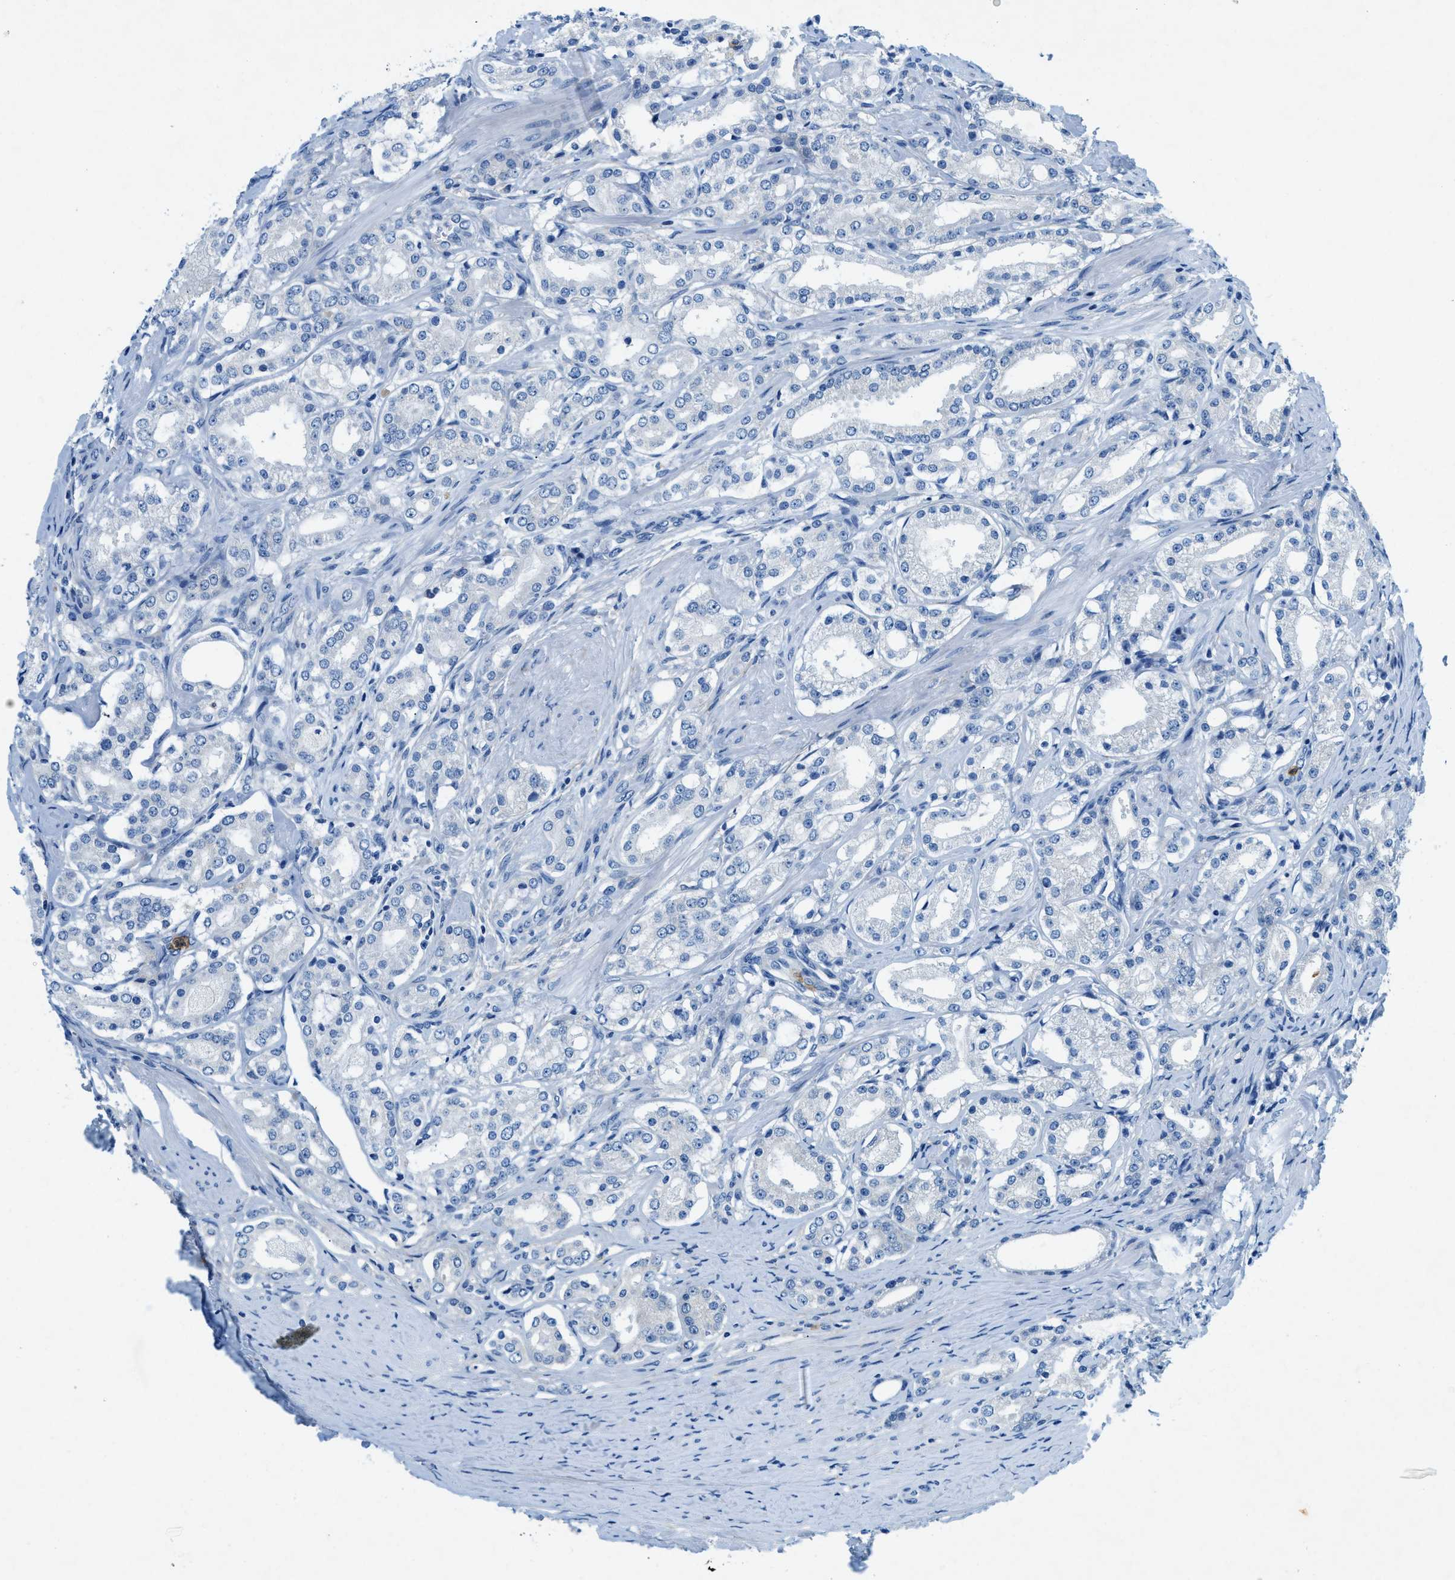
{"staining": {"intensity": "negative", "quantity": "none", "location": "none"}, "tissue": "prostate cancer", "cell_type": "Tumor cells", "image_type": "cancer", "snomed": [{"axis": "morphology", "description": "Adenocarcinoma, Low grade"}, {"axis": "topography", "description": "Prostate"}], "caption": "High magnification brightfield microscopy of prostate cancer (low-grade adenocarcinoma) stained with DAB (3,3'-diaminobenzidine) (brown) and counterstained with hematoxylin (blue): tumor cells show no significant expression.", "gene": "ZDHHC13", "patient": {"sex": "male", "age": 63}}